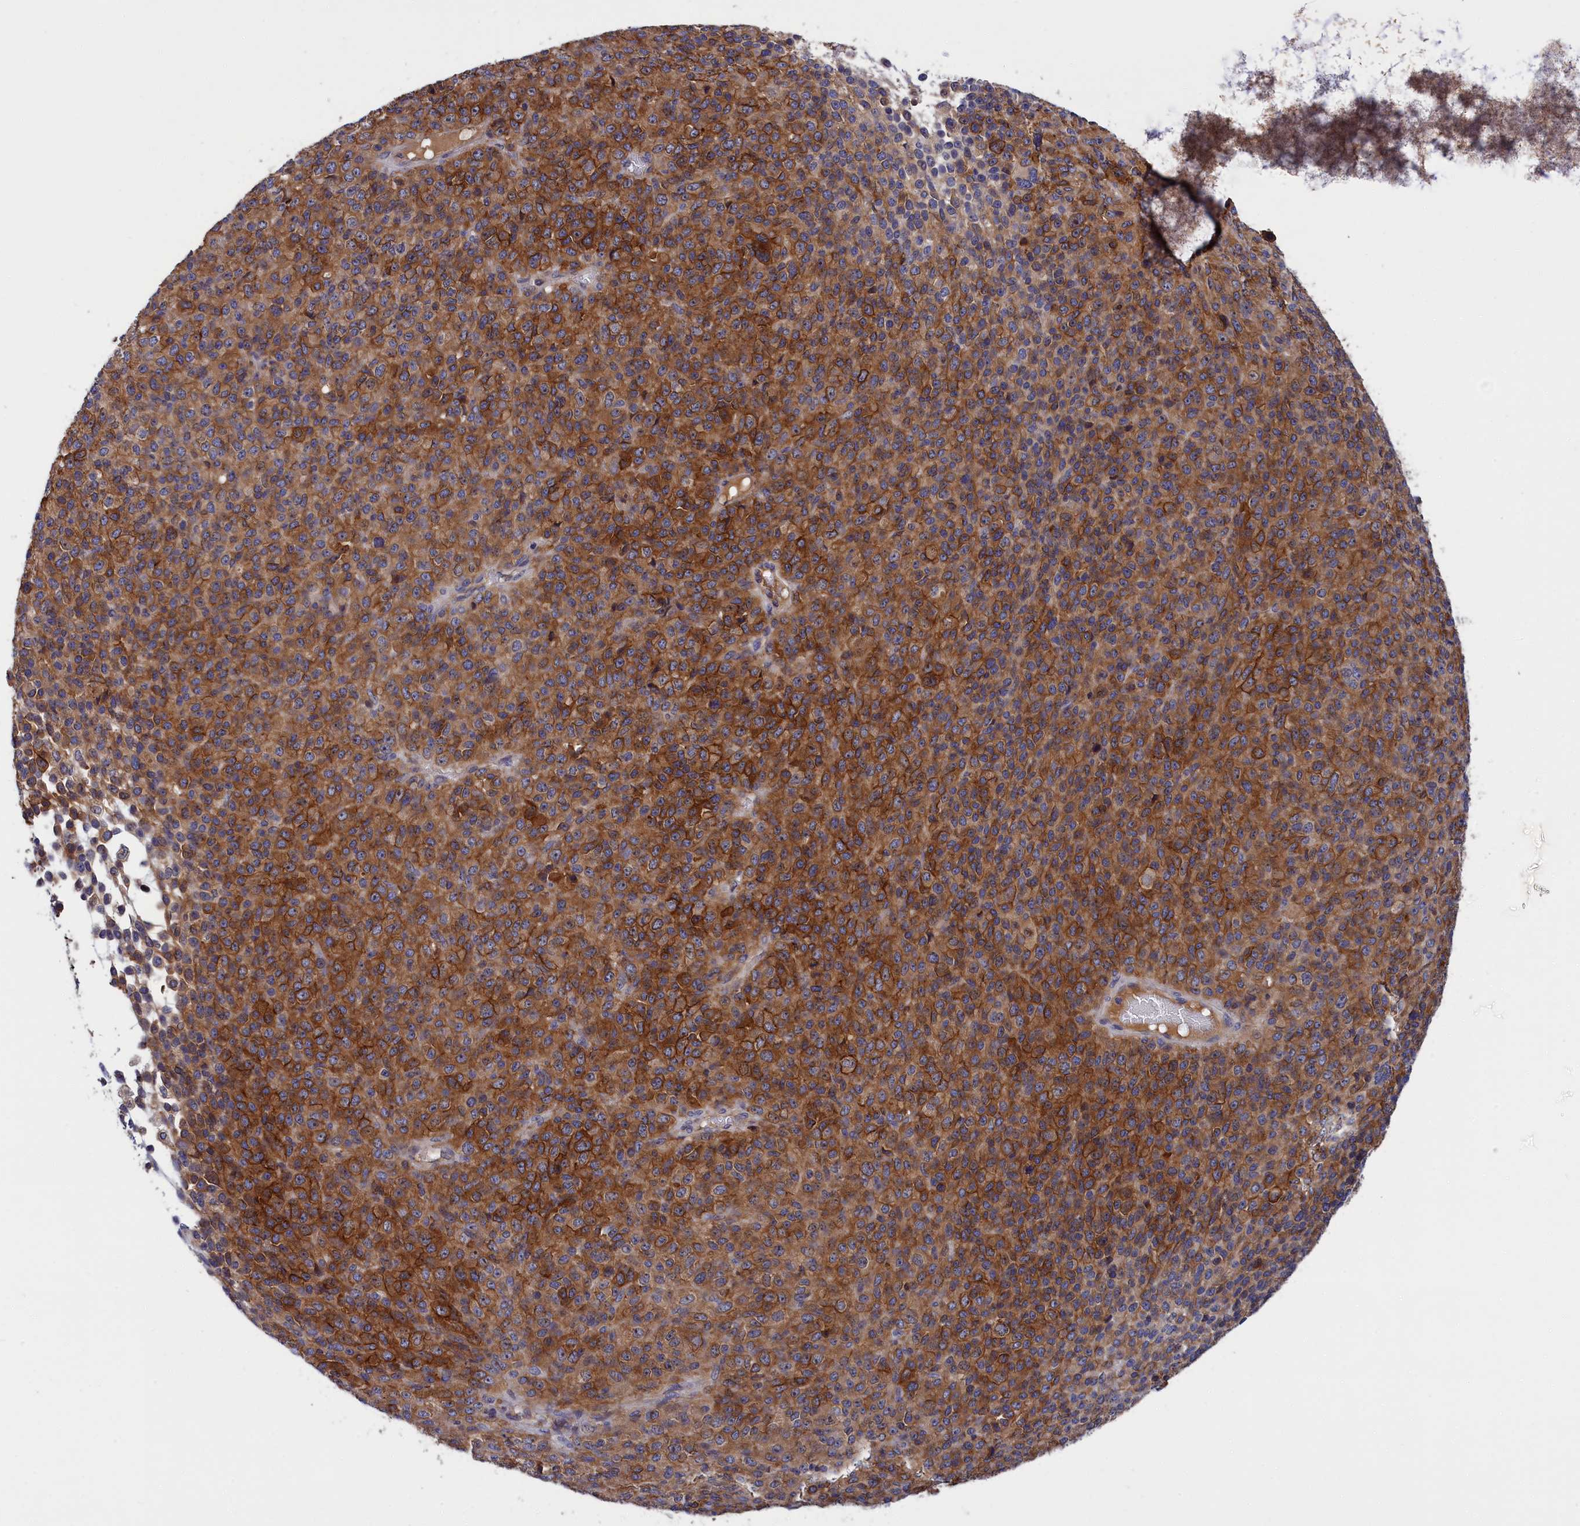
{"staining": {"intensity": "moderate", "quantity": ">75%", "location": "cytoplasmic/membranous"}, "tissue": "melanoma", "cell_type": "Tumor cells", "image_type": "cancer", "snomed": [{"axis": "morphology", "description": "Malignant melanoma, Metastatic site"}, {"axis": "topography", "description": "Brain"}], "caption": "Brown immunohistochemical staining in melanoma demonstrates moderate cytoplasmic/membranous staining in about >75% of tumor cells.", "gene": "CRACD", "patient": {"sex": "female", "age": 56}}